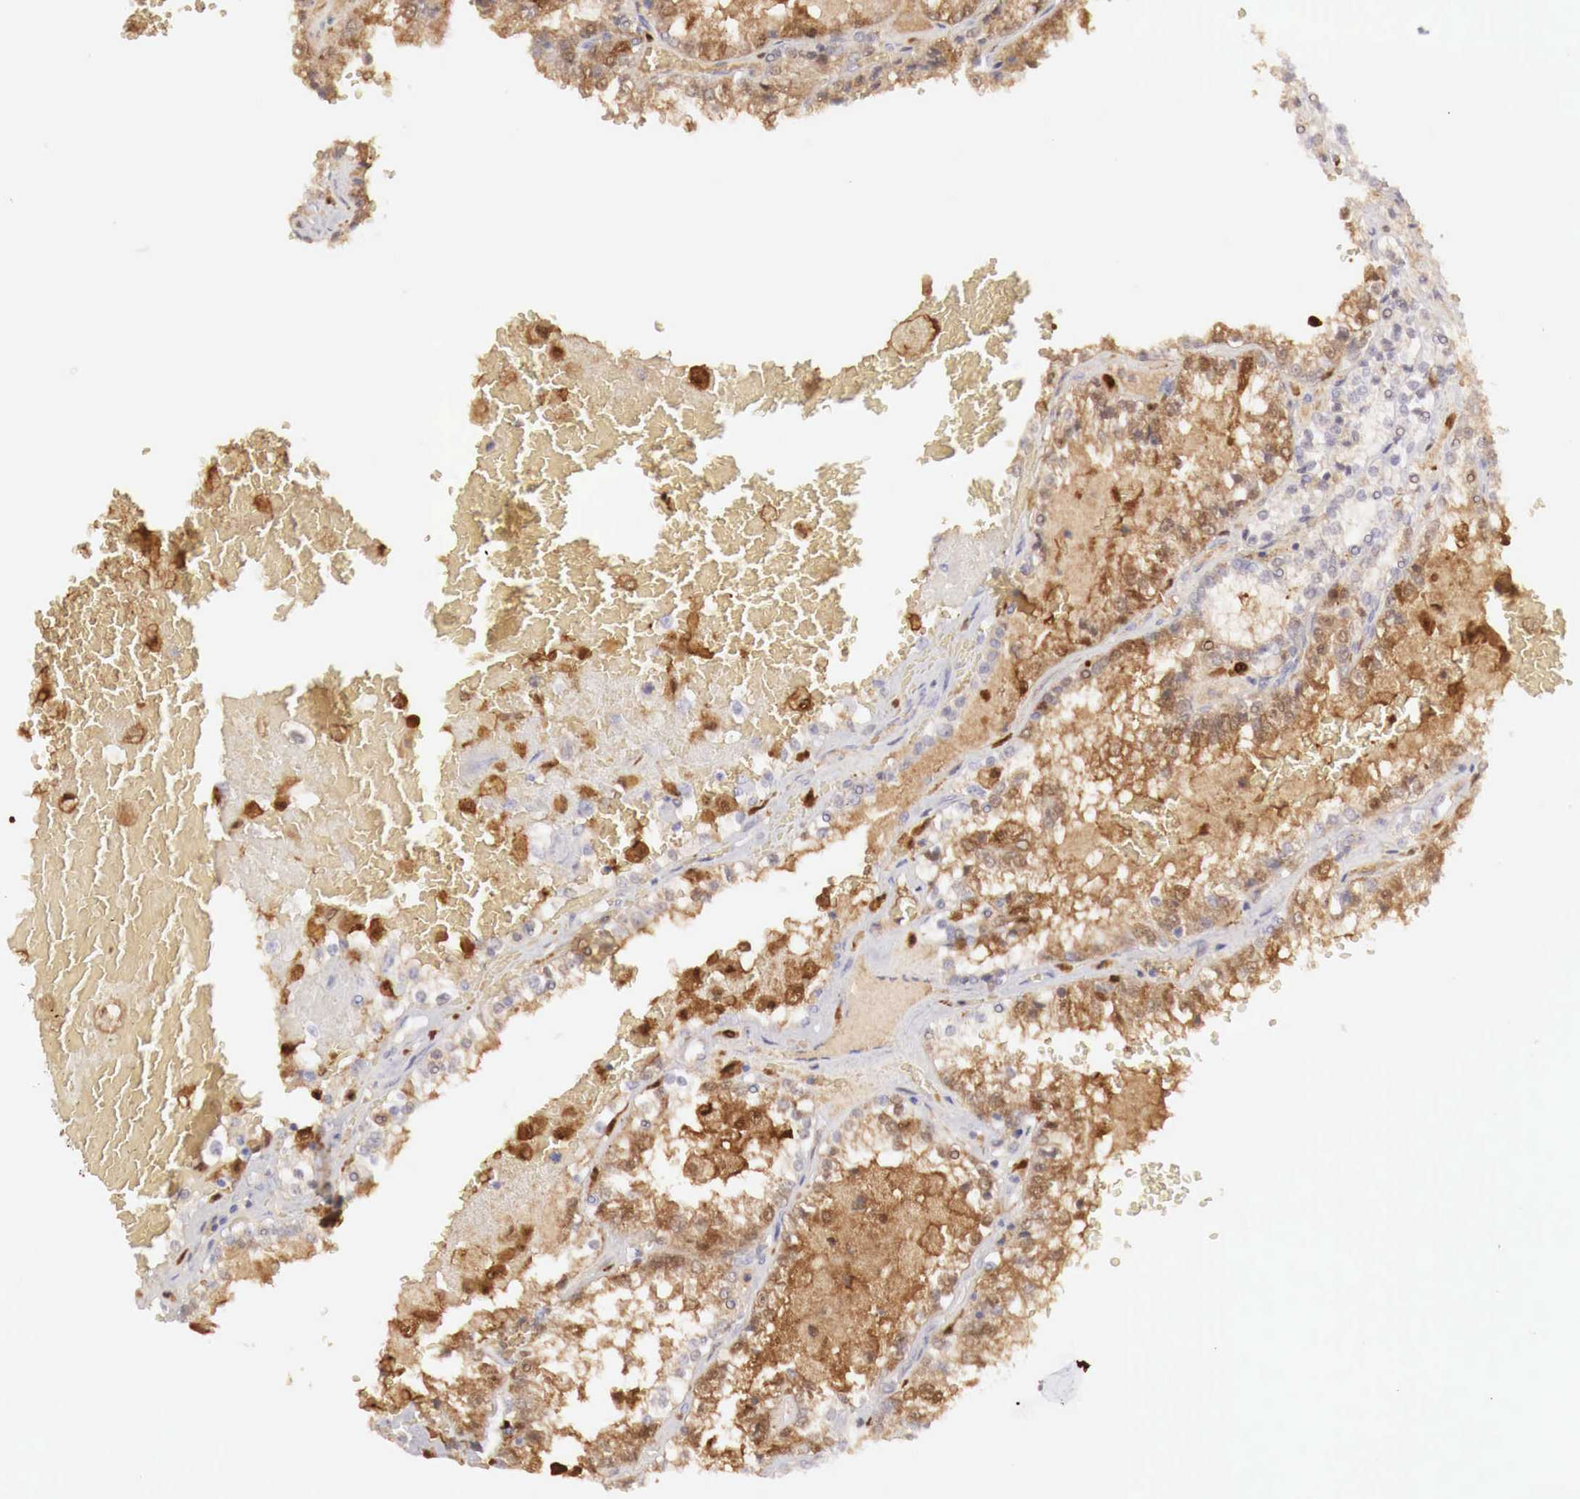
{"staining": {"intensity": "moderate", "quantity": "25%-75%", "location": "cytoplasmic/membranous"}, "tissue": "renal cancer", "cell_type": "Tumor cells", "image_type": "cancer", "snomed": [{"axis": "morphology", "description": "Adenocarcinoma, NOS"}, {"axis": "topography", "description": "Kidney"}], "caption": "Protein expression analysis of human renal adenocarcinoma reveals moderate cytoplasmic/membranous positivity in approximately 25%-75% of tumor cells.", "gene": "RENBP", "patient": {"sex": "female", "age": 56}}